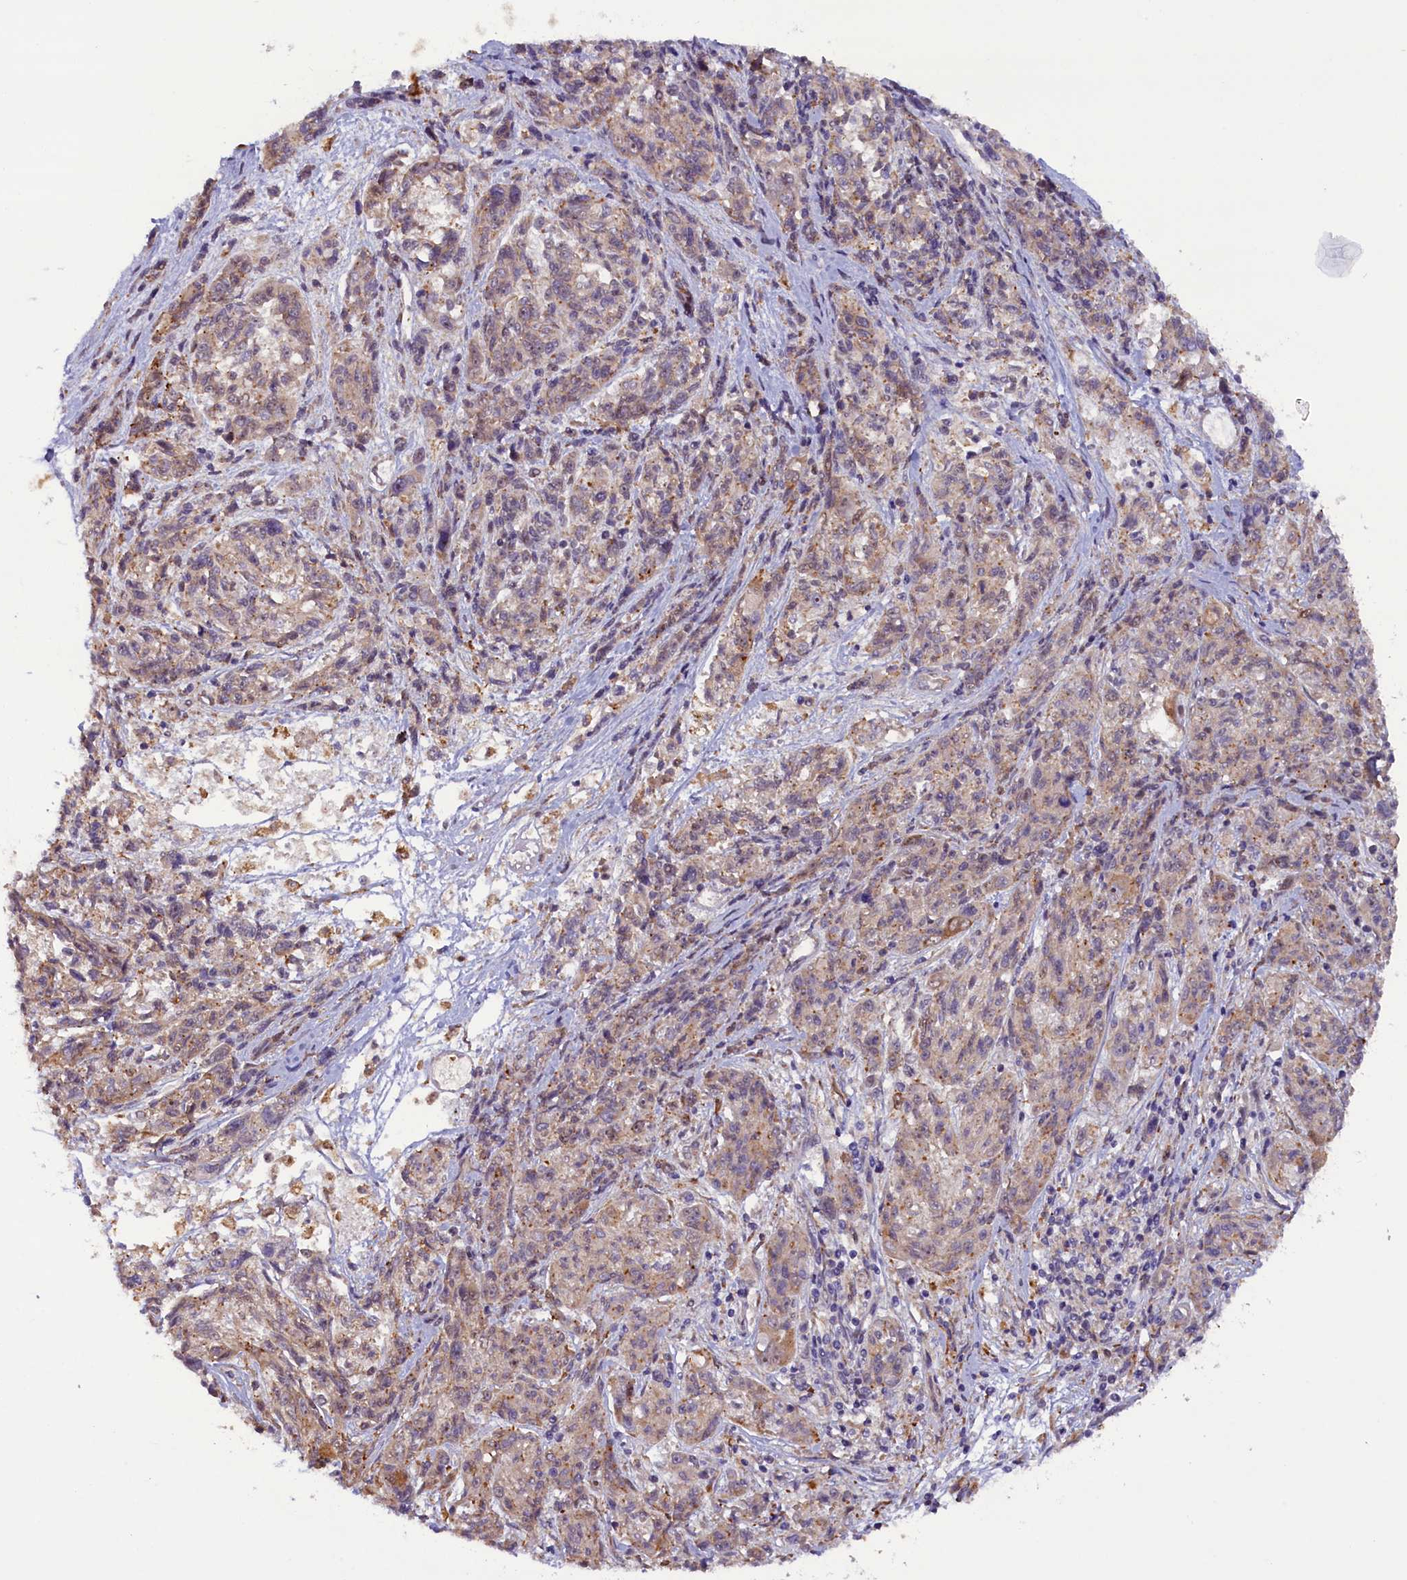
{"staining": {"intensity": "weak", "quantity": ">75%", "location": "cytoplasmic/membranous"}, "tissue": "melanoma", "cell_type": "Tumor cells", "image_type": "cancer", "snomed": [{"axis": "morphology", "description": "Malignant melanoma, NOS"}, {"axis": "topography", "description": "Skin"}], "caption": "This histopathology image demonstrates immunohistochemistry (IHC) staining of human malignant melanoma, with low weak cytoplasmic/membranous positivity in approximately >75% of tumor cells.", "gene": "CCDC9B", "patient": {"sex": "male", "age": 53}}